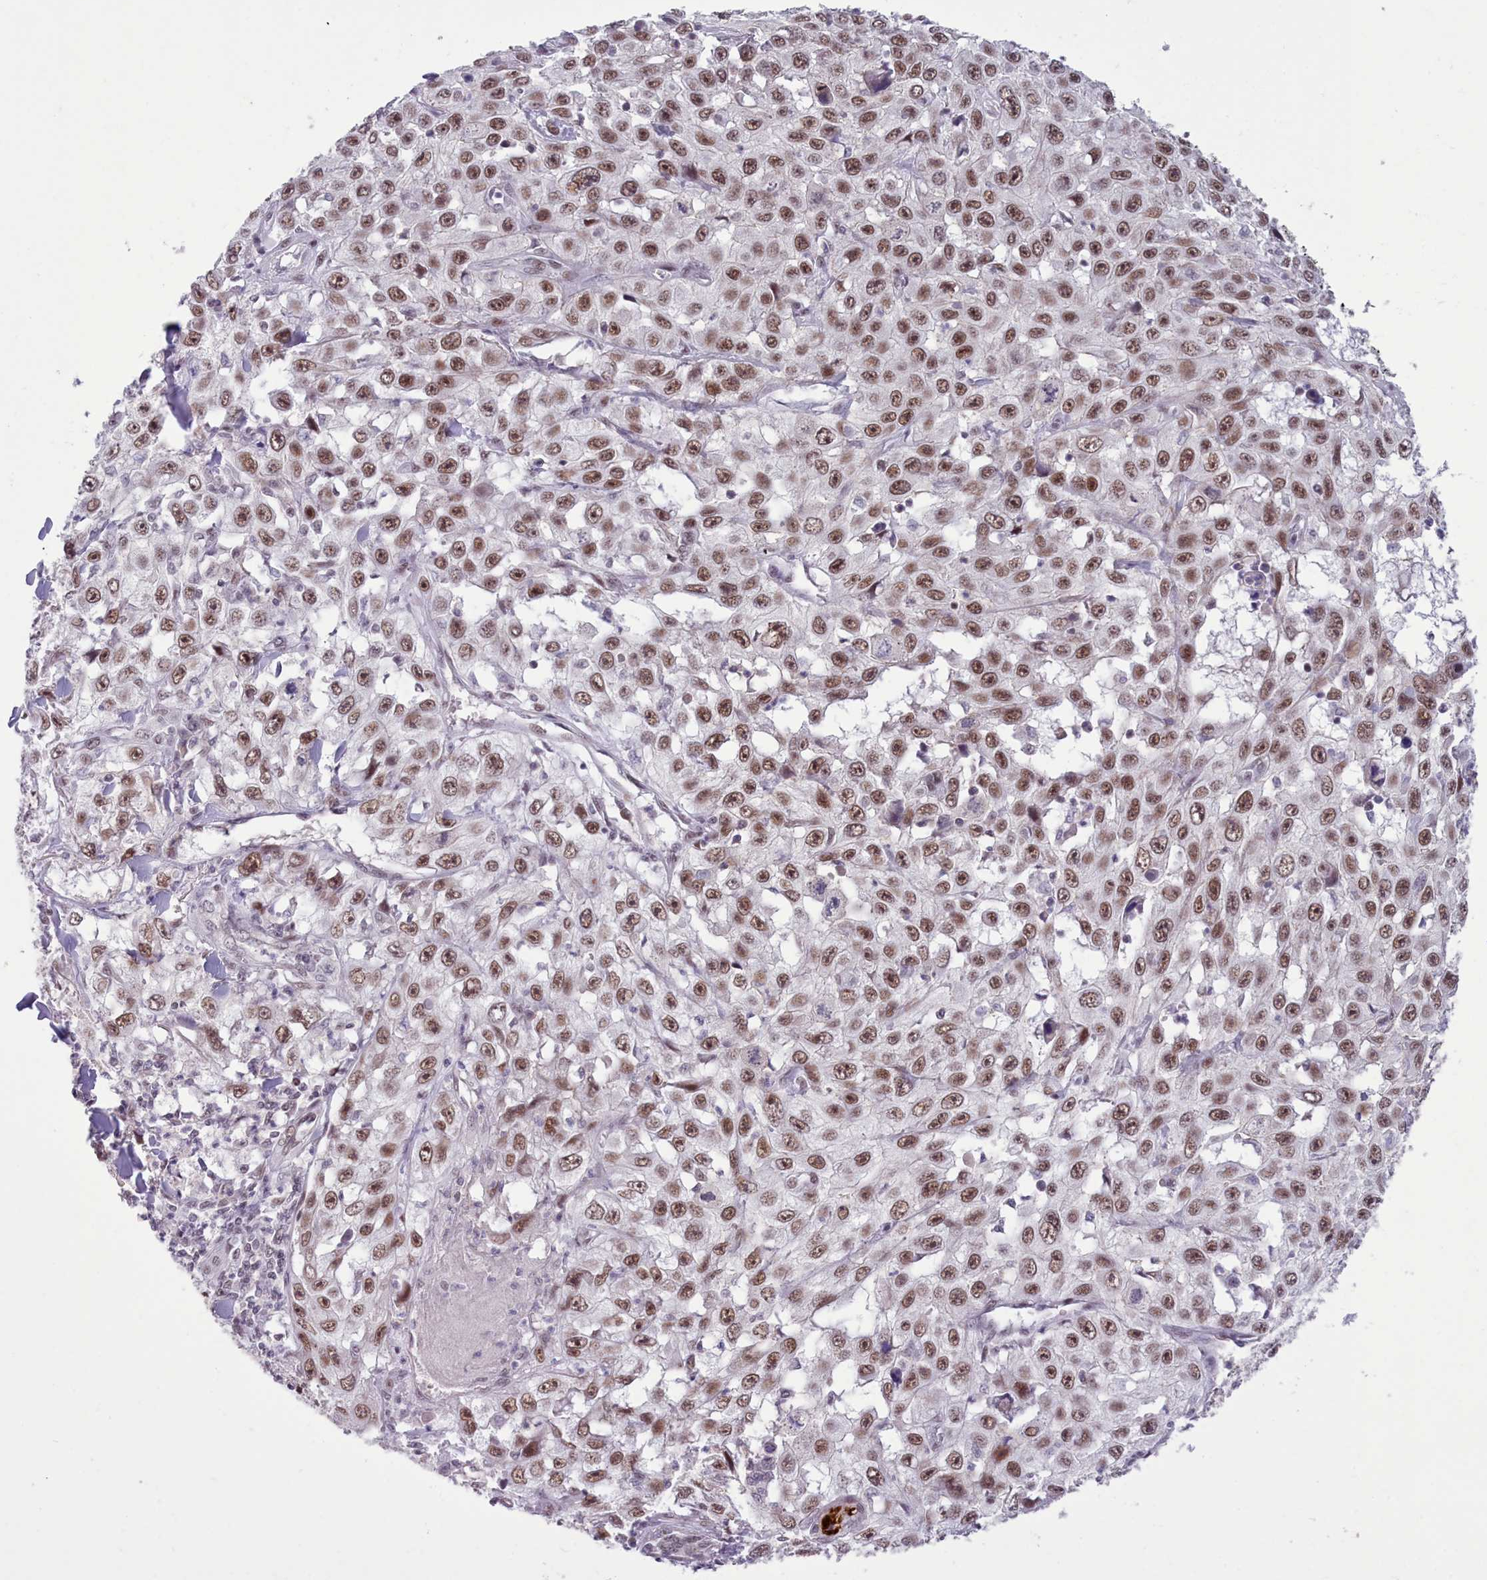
{"staining": {"intensity": "moderate", "quantity": ">75%", "location": "nuclear"}, "tissue": "skin cancer", "cell_type": "Tumor cells", "image_type": "cancer", "snomed": [{"axis": "morphology", "description": "Squamous cell carcinoma, NOS"}, {"axis": "topography", "description": "Skin"}], "caption": "Immunohistochemical staining of human skin cancer (squamous cell carcinoma) exhibits moderate nuclear protein positivity in approximately >75% of tumor cells.", "gene": "RFX1", "patient": {"sex": "male", "age": 82}}